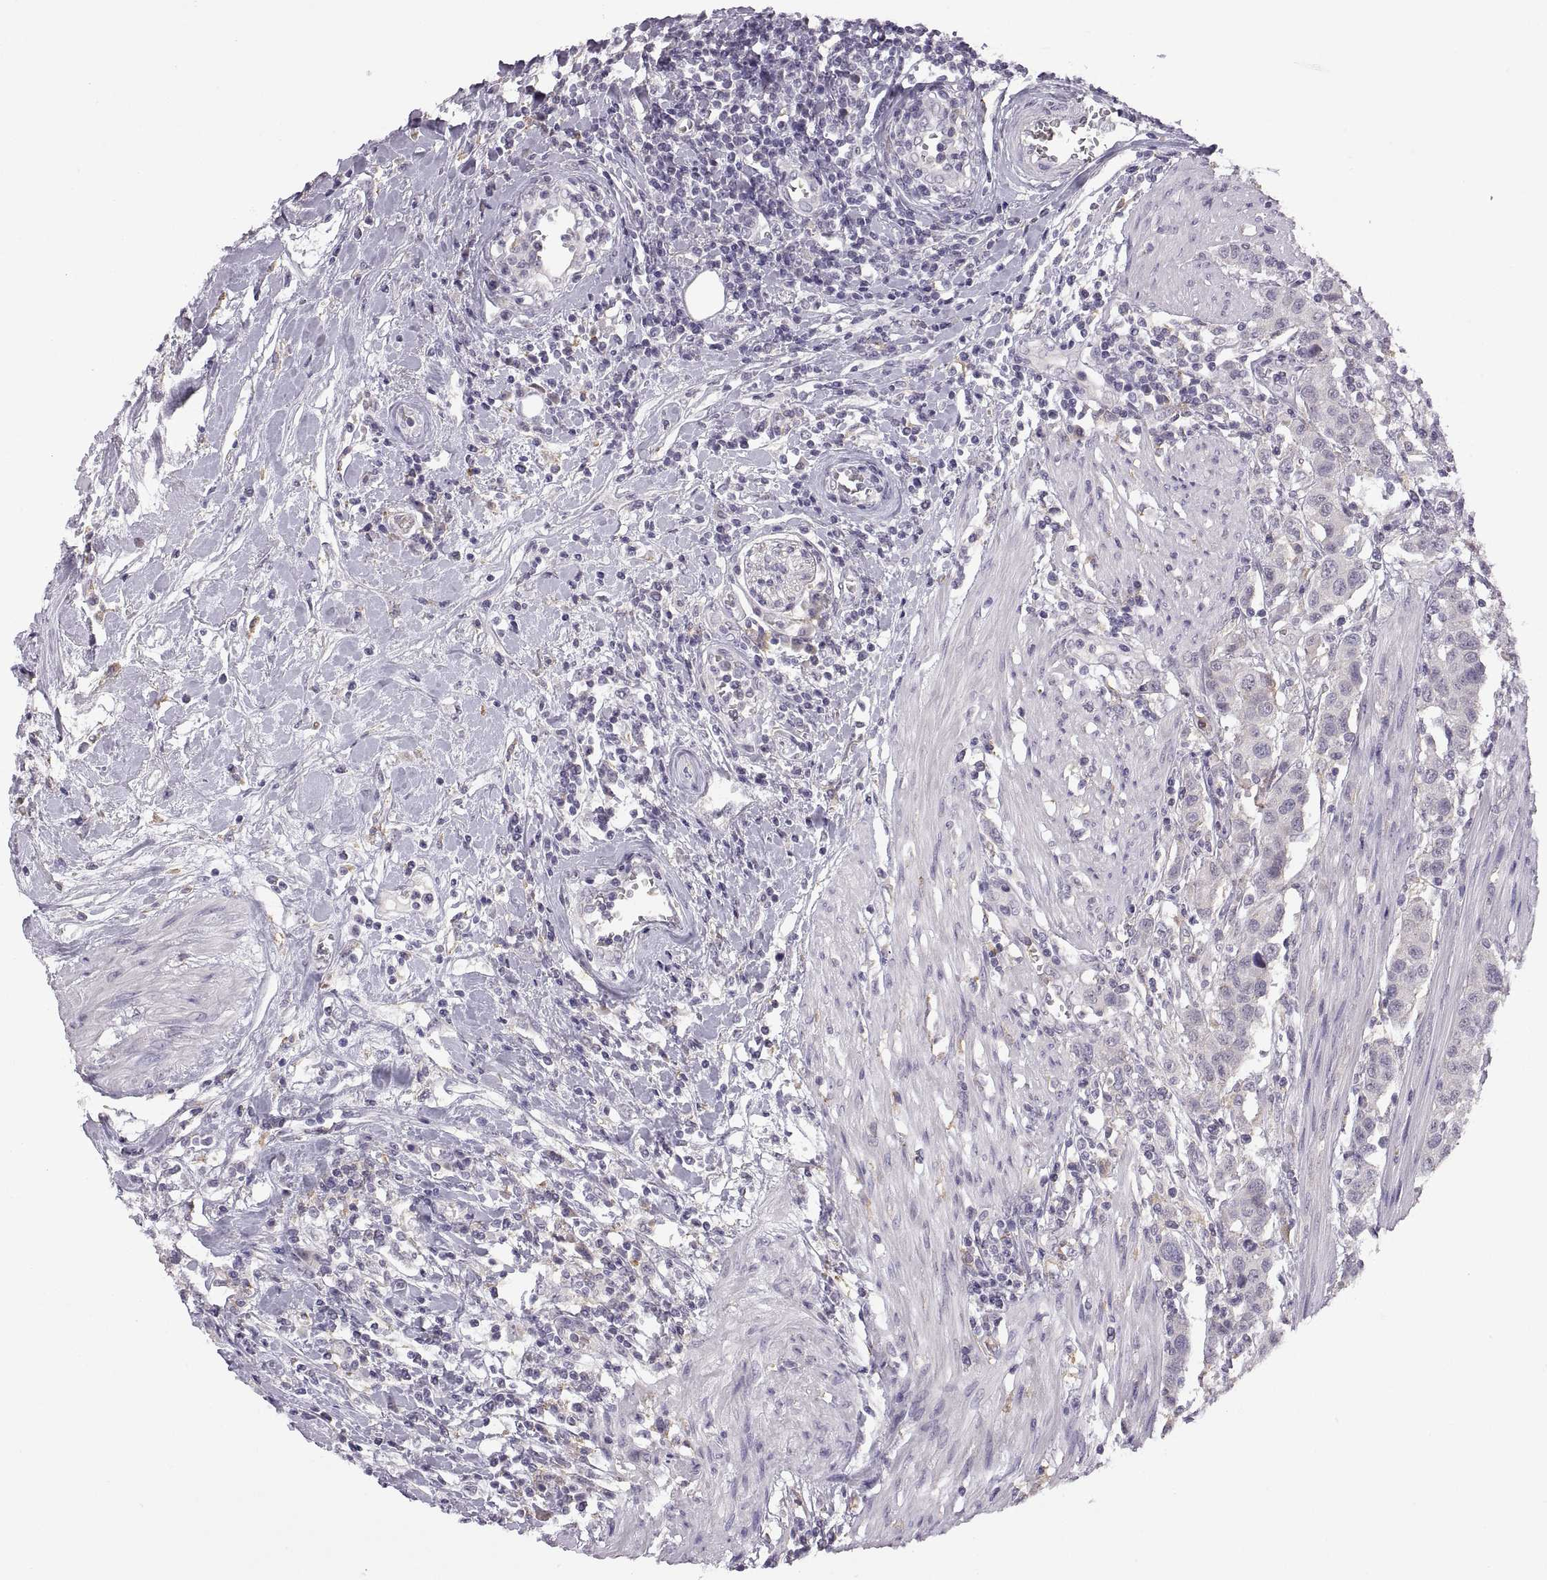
{"staining": {"intensity": "negative", "quantity": "none", "location": "none"}, "tissue": "urothelial cancer", "cell_type": "Tumor cells", "image_type": "cancer", "snomed": [{"axis": "morphology", "description": "Urothelial carcinoma, High grade"}, {"axis": "topography", "description": "Urinary bladder"}], "caption": "Immunohistochemistry image of urothelial cancer stained for a protein (brown), which demonstrates no positivity in tumor cells.", "gene": "MEIOC", "patient": {"sex": "female", "age": 58}}